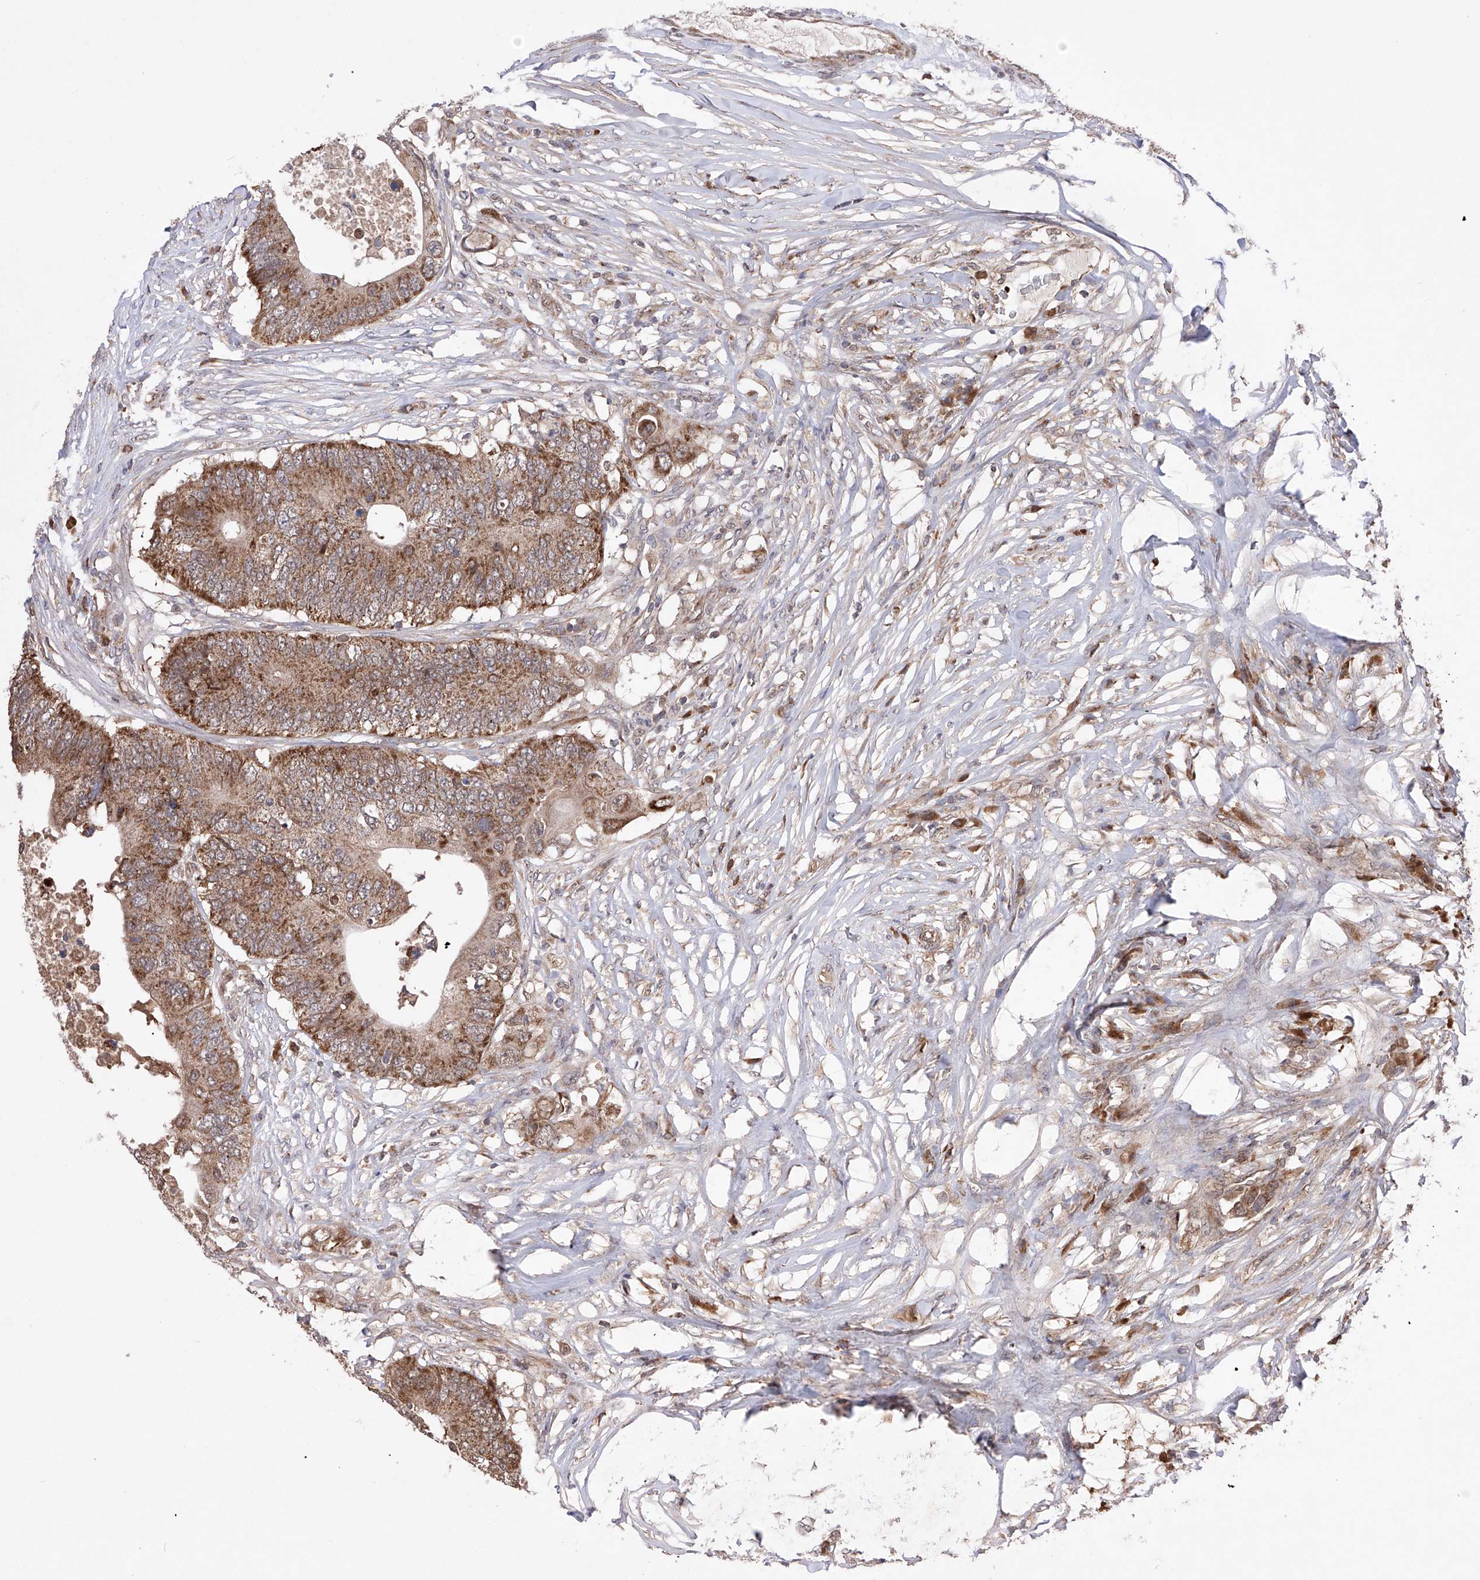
{"staining": {"intensity": "moderate", "quantity": ">75%", "location": "cytoplasmic/membranous"}, "tissue": "colorectal cancer", "cell_type": "Tumor cells", "image_type": "cancer", "snomed": [{"axis": "morphology", "description": "Adenocarcinoma, NOS"}, {"axis": "topography", "description": "Colon"}], "caption": "Approximately >75% of tumor cells in adenocarcinoma (colorectal) exhibit moderate cytoplasmic/membranous protein expression as visualized by brown immunohistochemical staining.", "gene": "SDHAF4", "patient": {"sex": "male", "age": 71}}